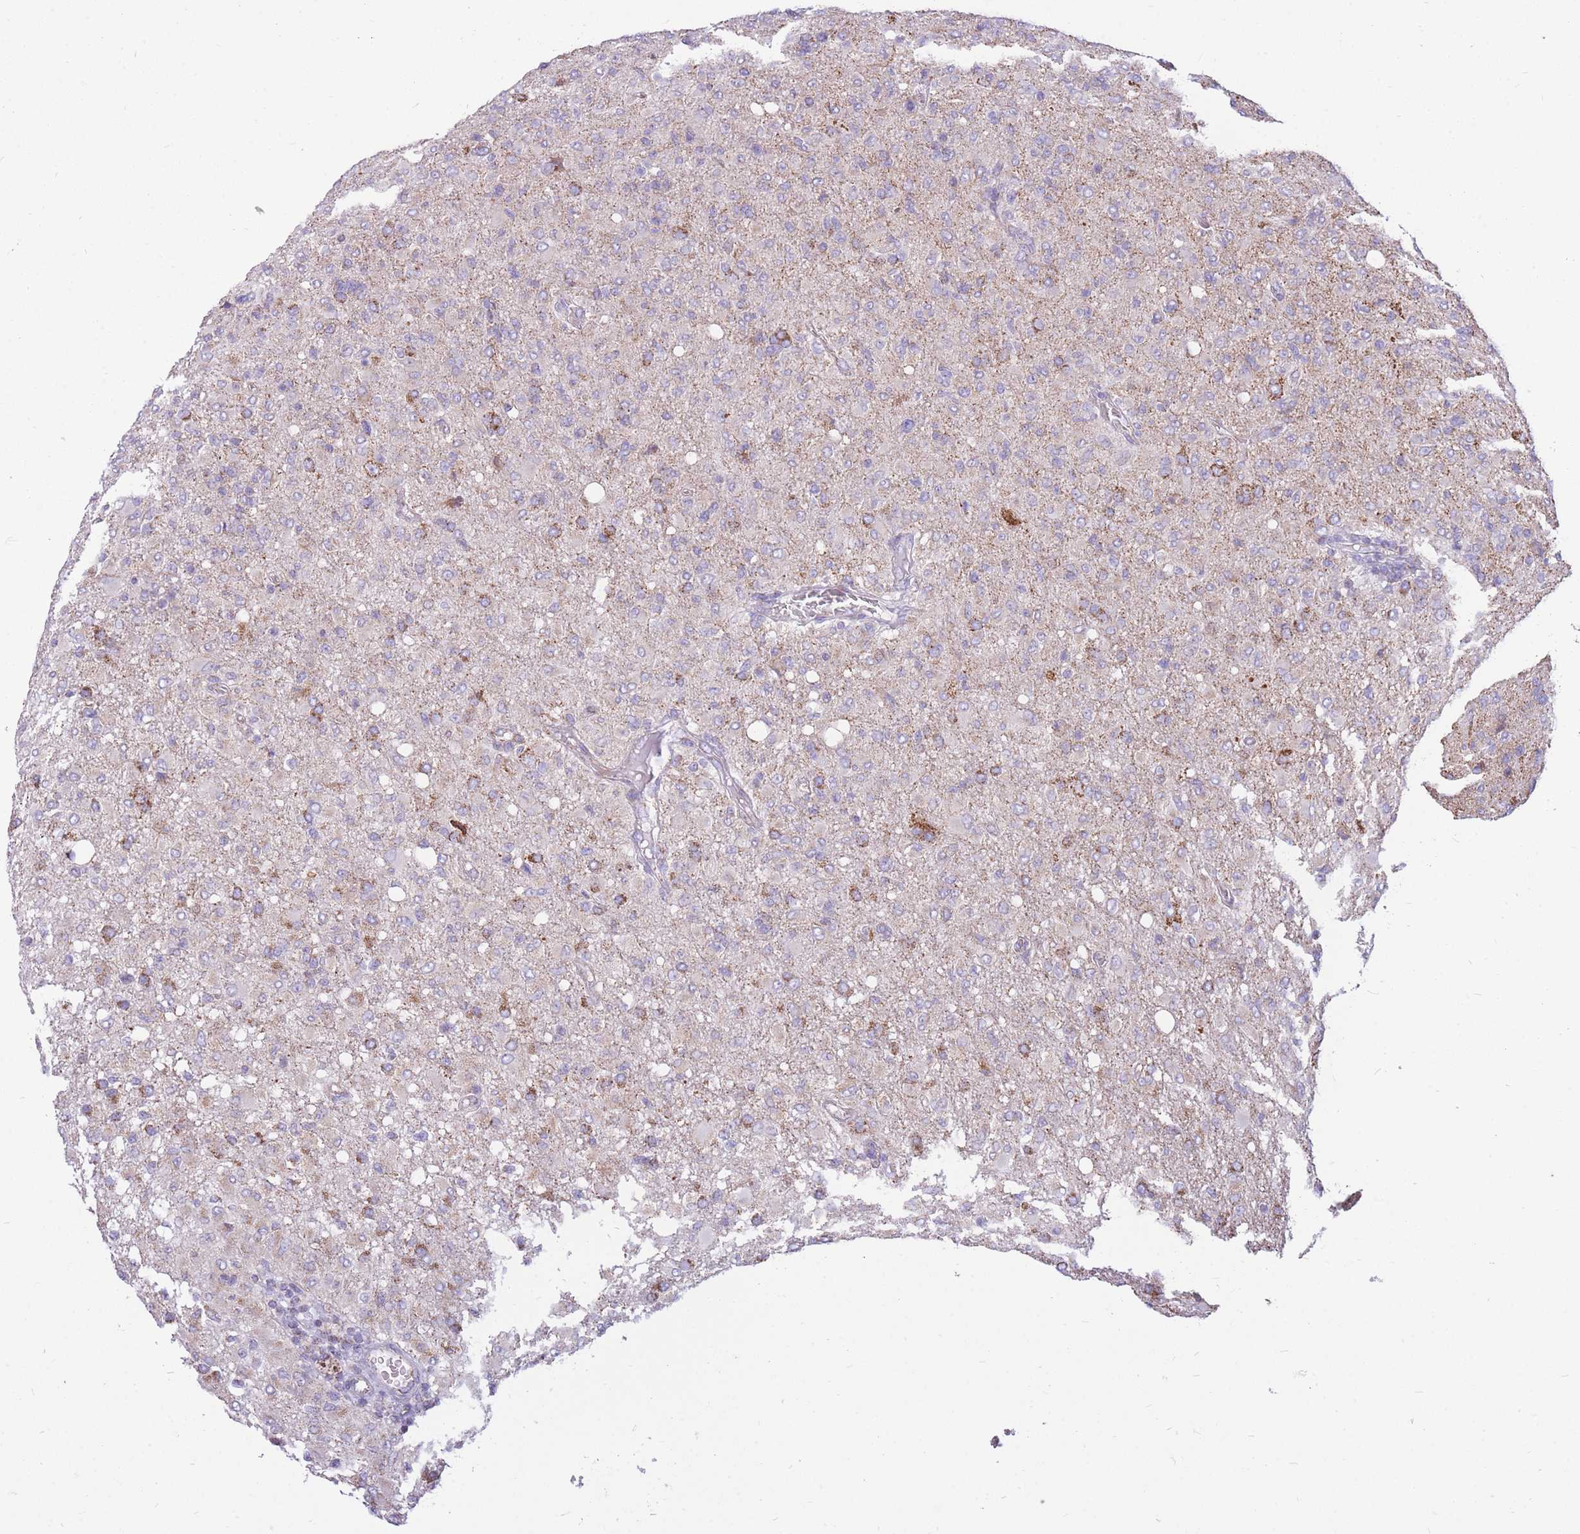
{"staining": {"intensity": "moderate", "quantity": "<25%", "location": "cytoplasmic/membranous"}, "tissue": "glioma", "cell_type": "Tumor cells", "image_type": "cancer", "snomed": [{"axis": "morphology", "description": "Glioma, malignant, High grade"}, {"axis": "topography", "description": "Brain"}], "caption": "Malignant glioma (high-grade) tissue shows moderate cytoplasmic/membranous expression in about <25% of tumor cells The protein is shown in brown color, while the nuclei are stained blue.", "gene": "PCSK1", "patient": {"sex": "female", "age": 57}}